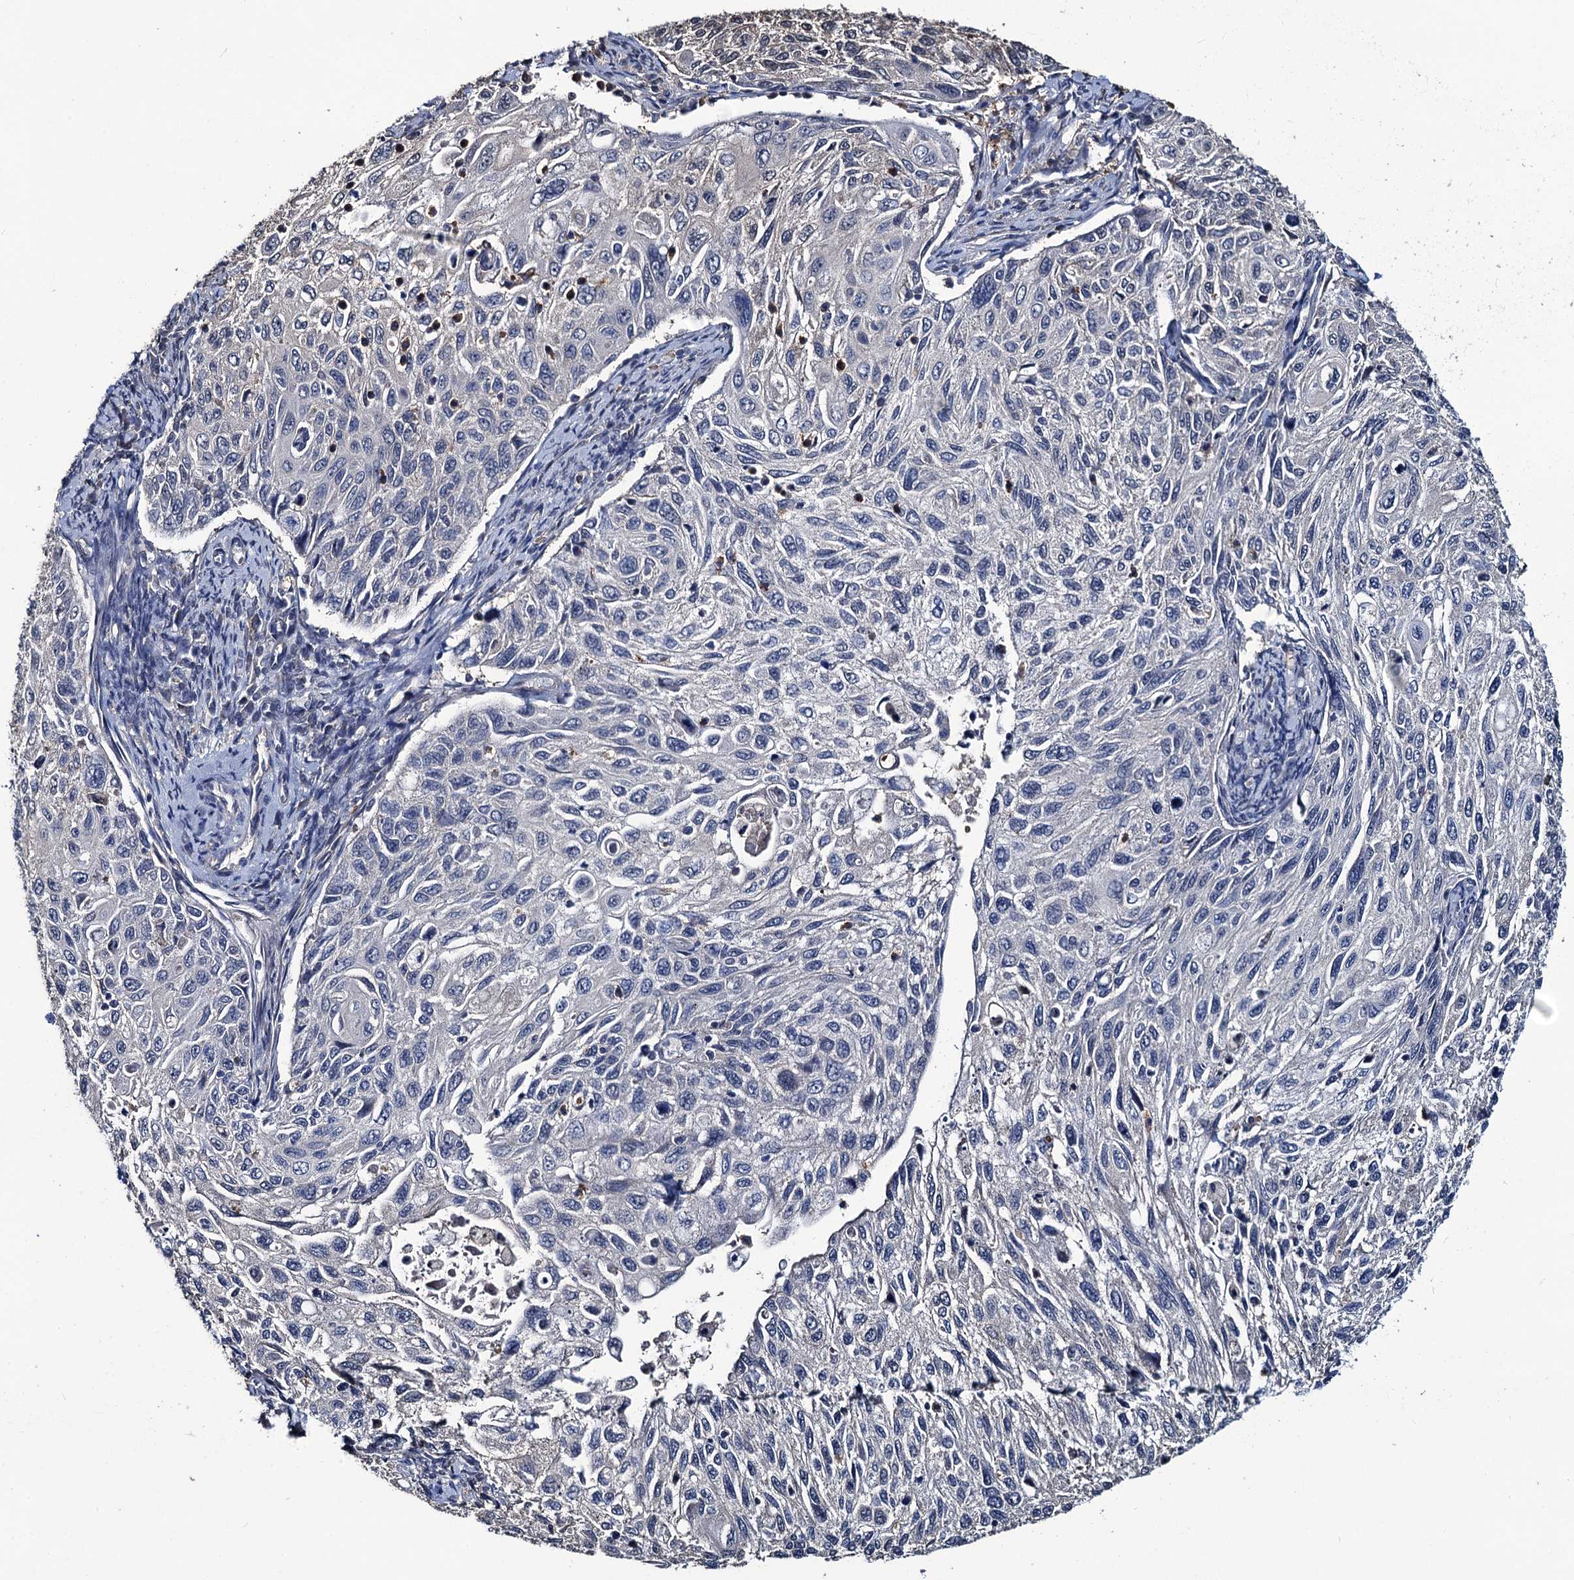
{"staining": {"intensity": "negative", "quantity": "none", "location": "none"}, "tissue": "cervical cancer", "cell_type": "Tumor cells", "image_type": "cancer", "snomed": [{"axis": "morphology", "description": "Squamous cell carcinoma, NOS"}, {"axis": "topography", "description": "Cervix"}], "caption": "High power microscopy micrograph of an immunohistochemistry micrograph of squamous cell carcinoma (cervical), revealing no significant positivity in tumor cells.", "gene": "RTKN2", "patient": {"sex": "female", "age": 70}}